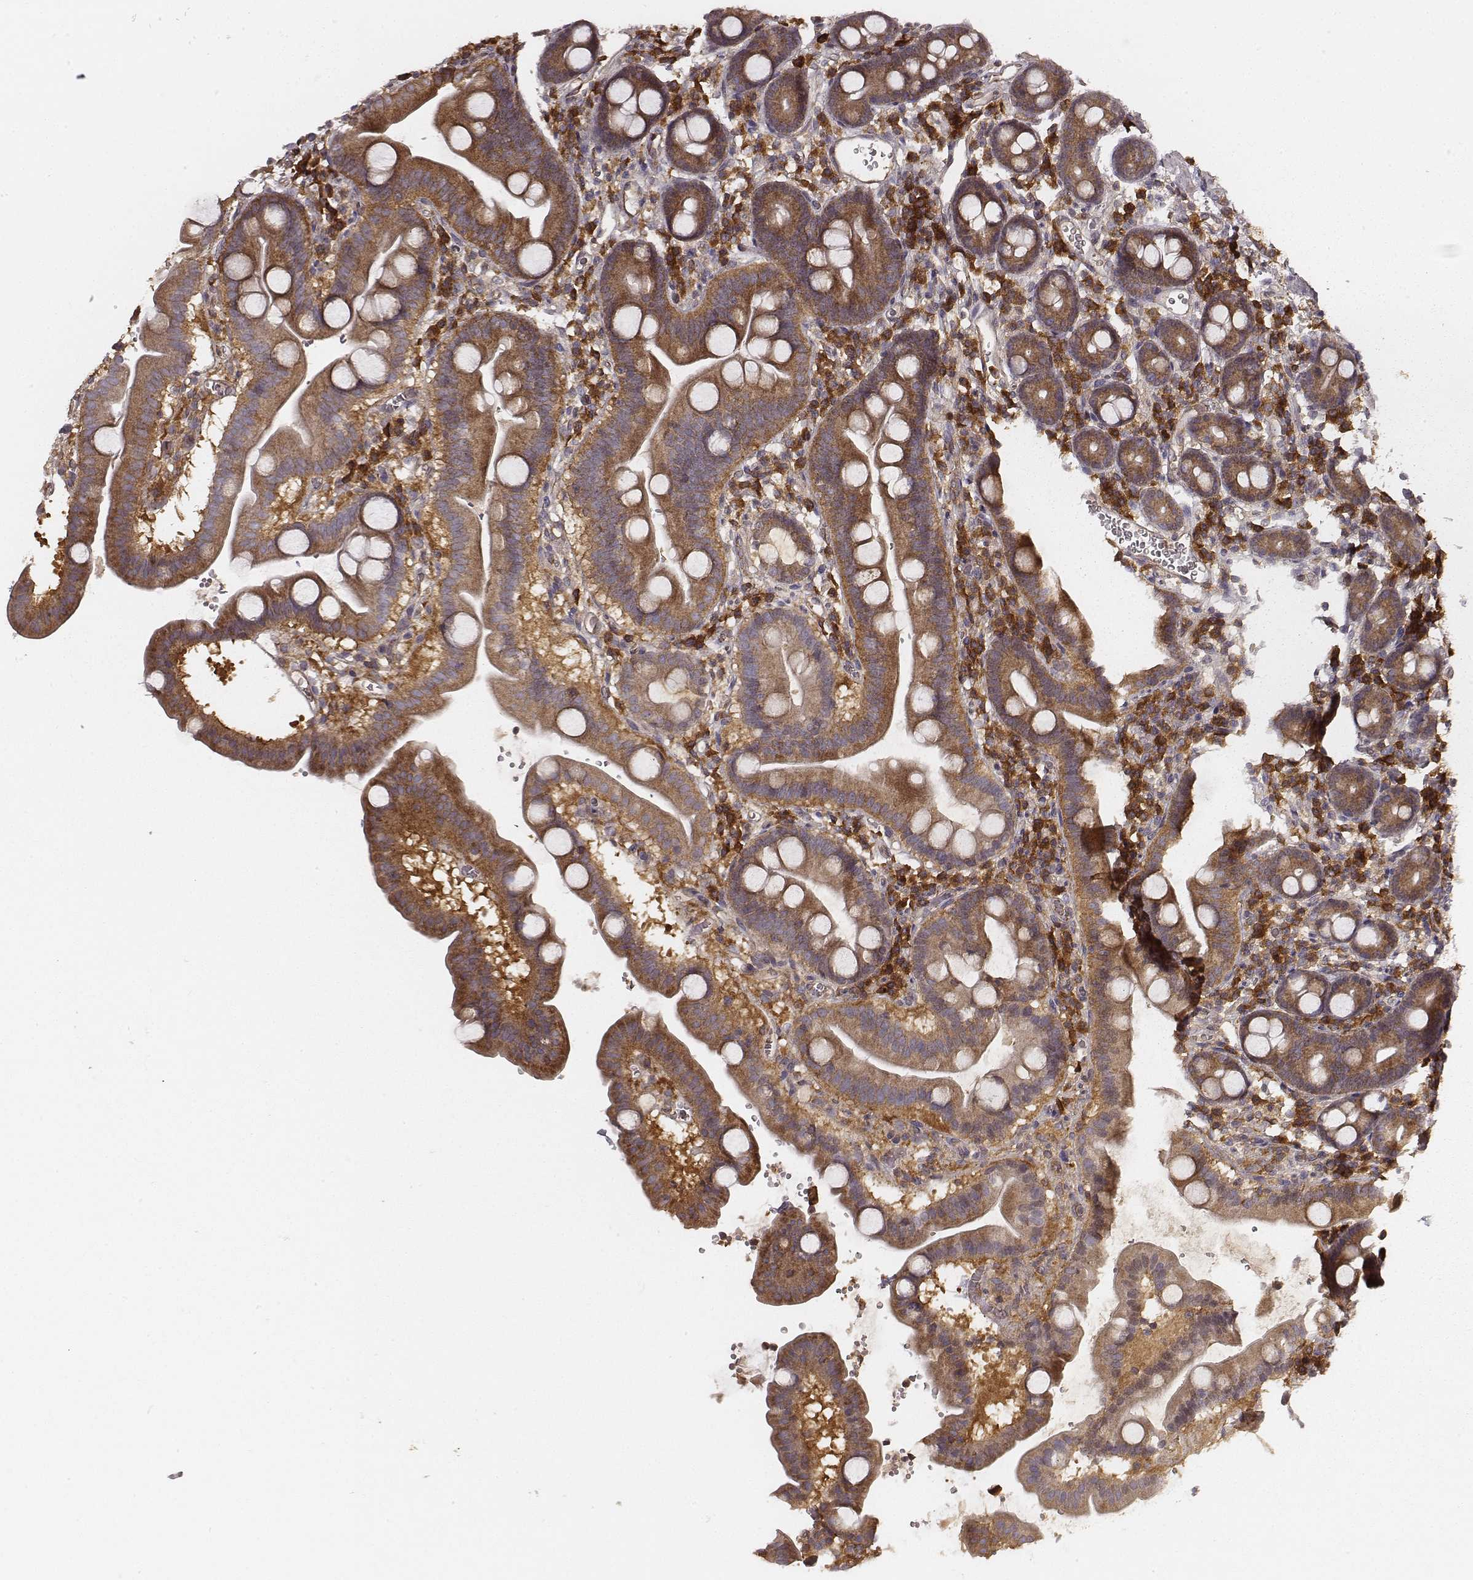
{"staining": {"intensity": "strong", "quantity": ">75%", "location": "cytoplasmic/membranous"}, "tissue": "duodenum", "cell_type": "Glandular cells", "image_type": "normal", "snomed": [{"axis": "morphology", "description": "Normal tissue, NOS"}, {"axis": "topography", "description": "Duodenum"}], "caption": "This micrograph reveals IHC staining of unremarkable duodenum, with high strong cytoplasmic/membranous positivity in approximately >75% of glandular cells.", "gene": "CARS1", "patient": {"sex": "male", "age": 59}}